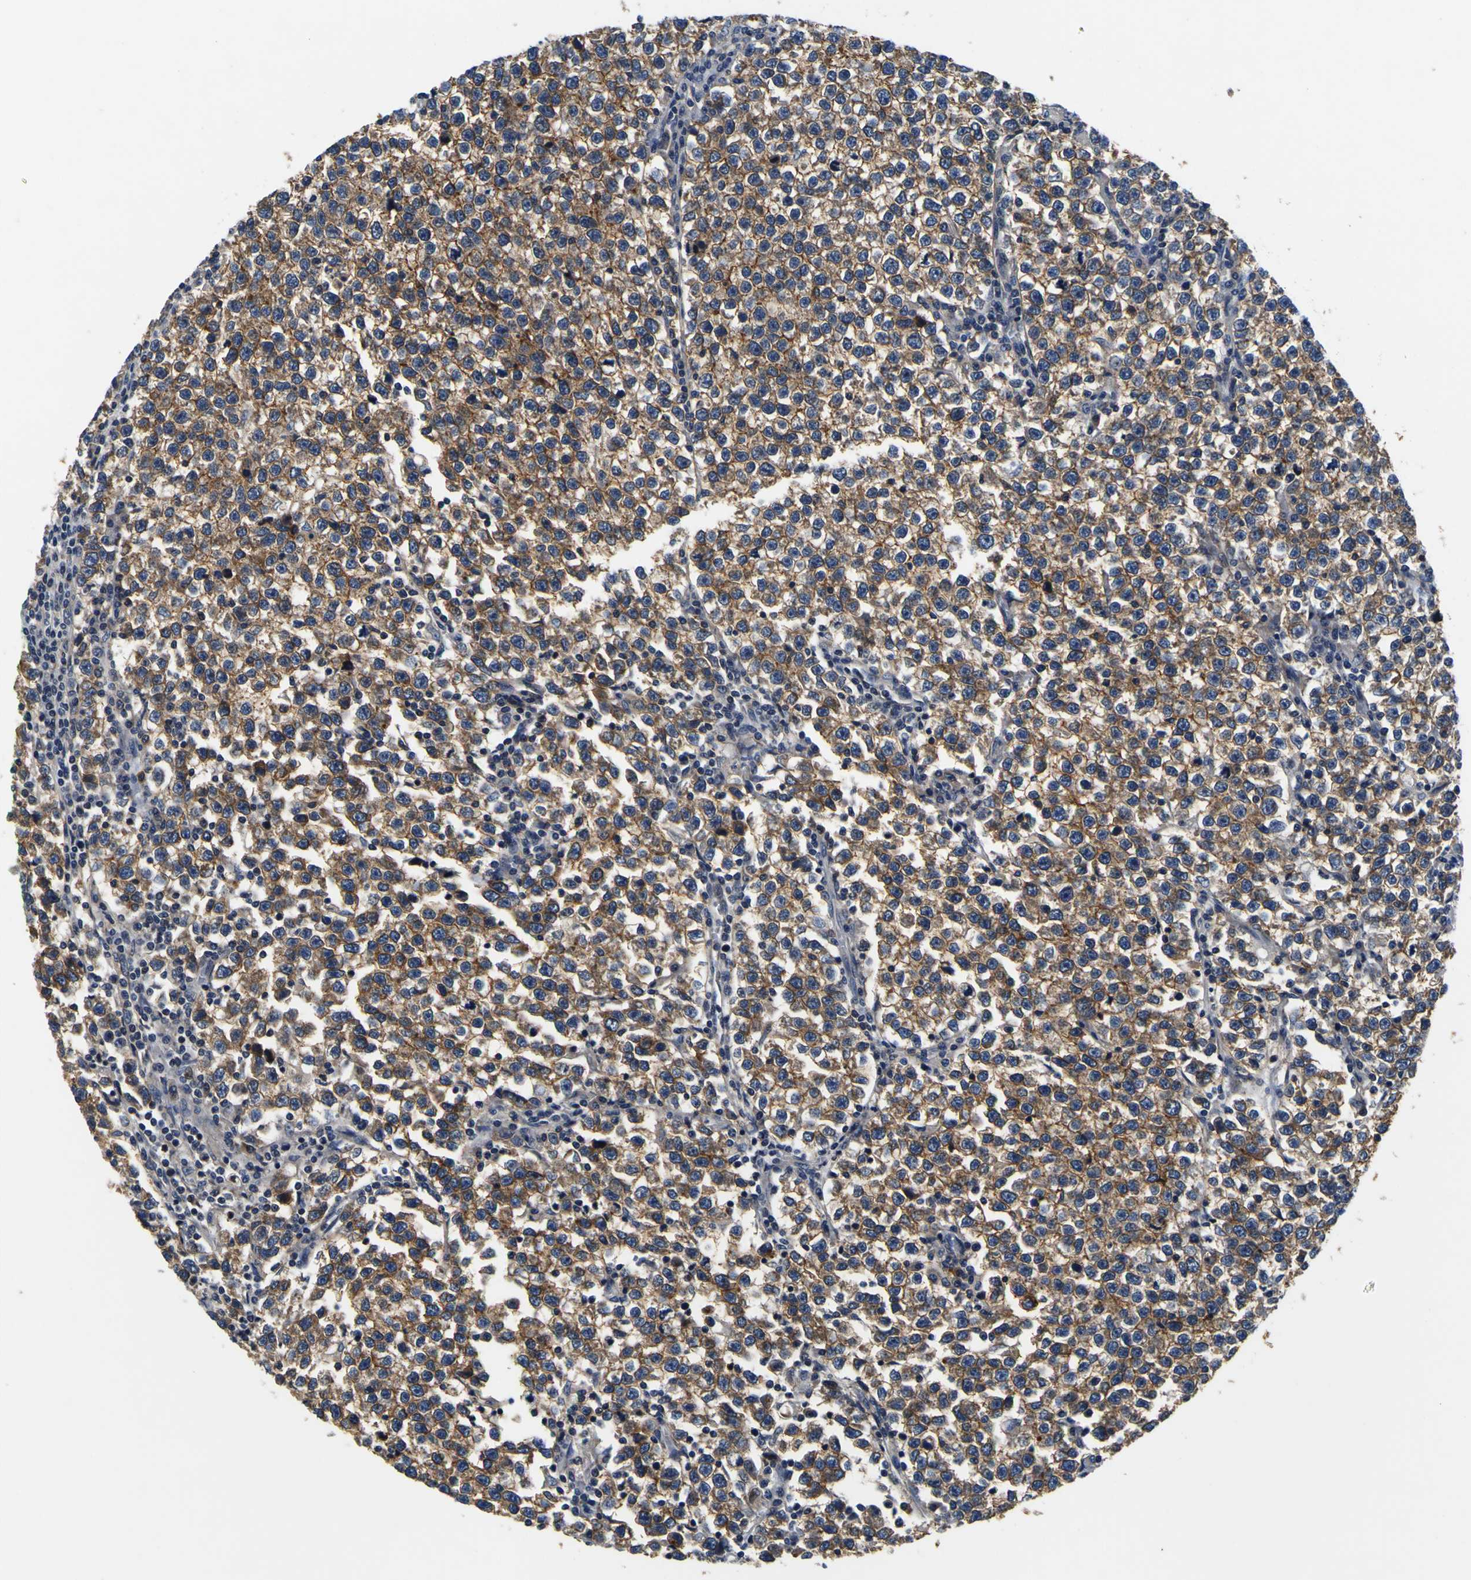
{"staining": {"intensity": "moderate", "quantity": ">75%", "location": "cytoplasmic/membranous"}, "tissue": "testis cancer", "cell_type": "Tumor cells", "image_type": "cancer", "snomed": [{"axis": "morphology", "description": "Normal tissue, NOS"}, {"axis": "morphology", "description": "Seminoma, NOS"}, {"axis": "topography", "description": "Testis"}], "caption": "A brown stain shows moderate cytoplasmic/membranous expression of a protein in seminoma (testis) tumor cells.", "gene": "EPHB4", "patient": {"sex": "male", "age": 43}}